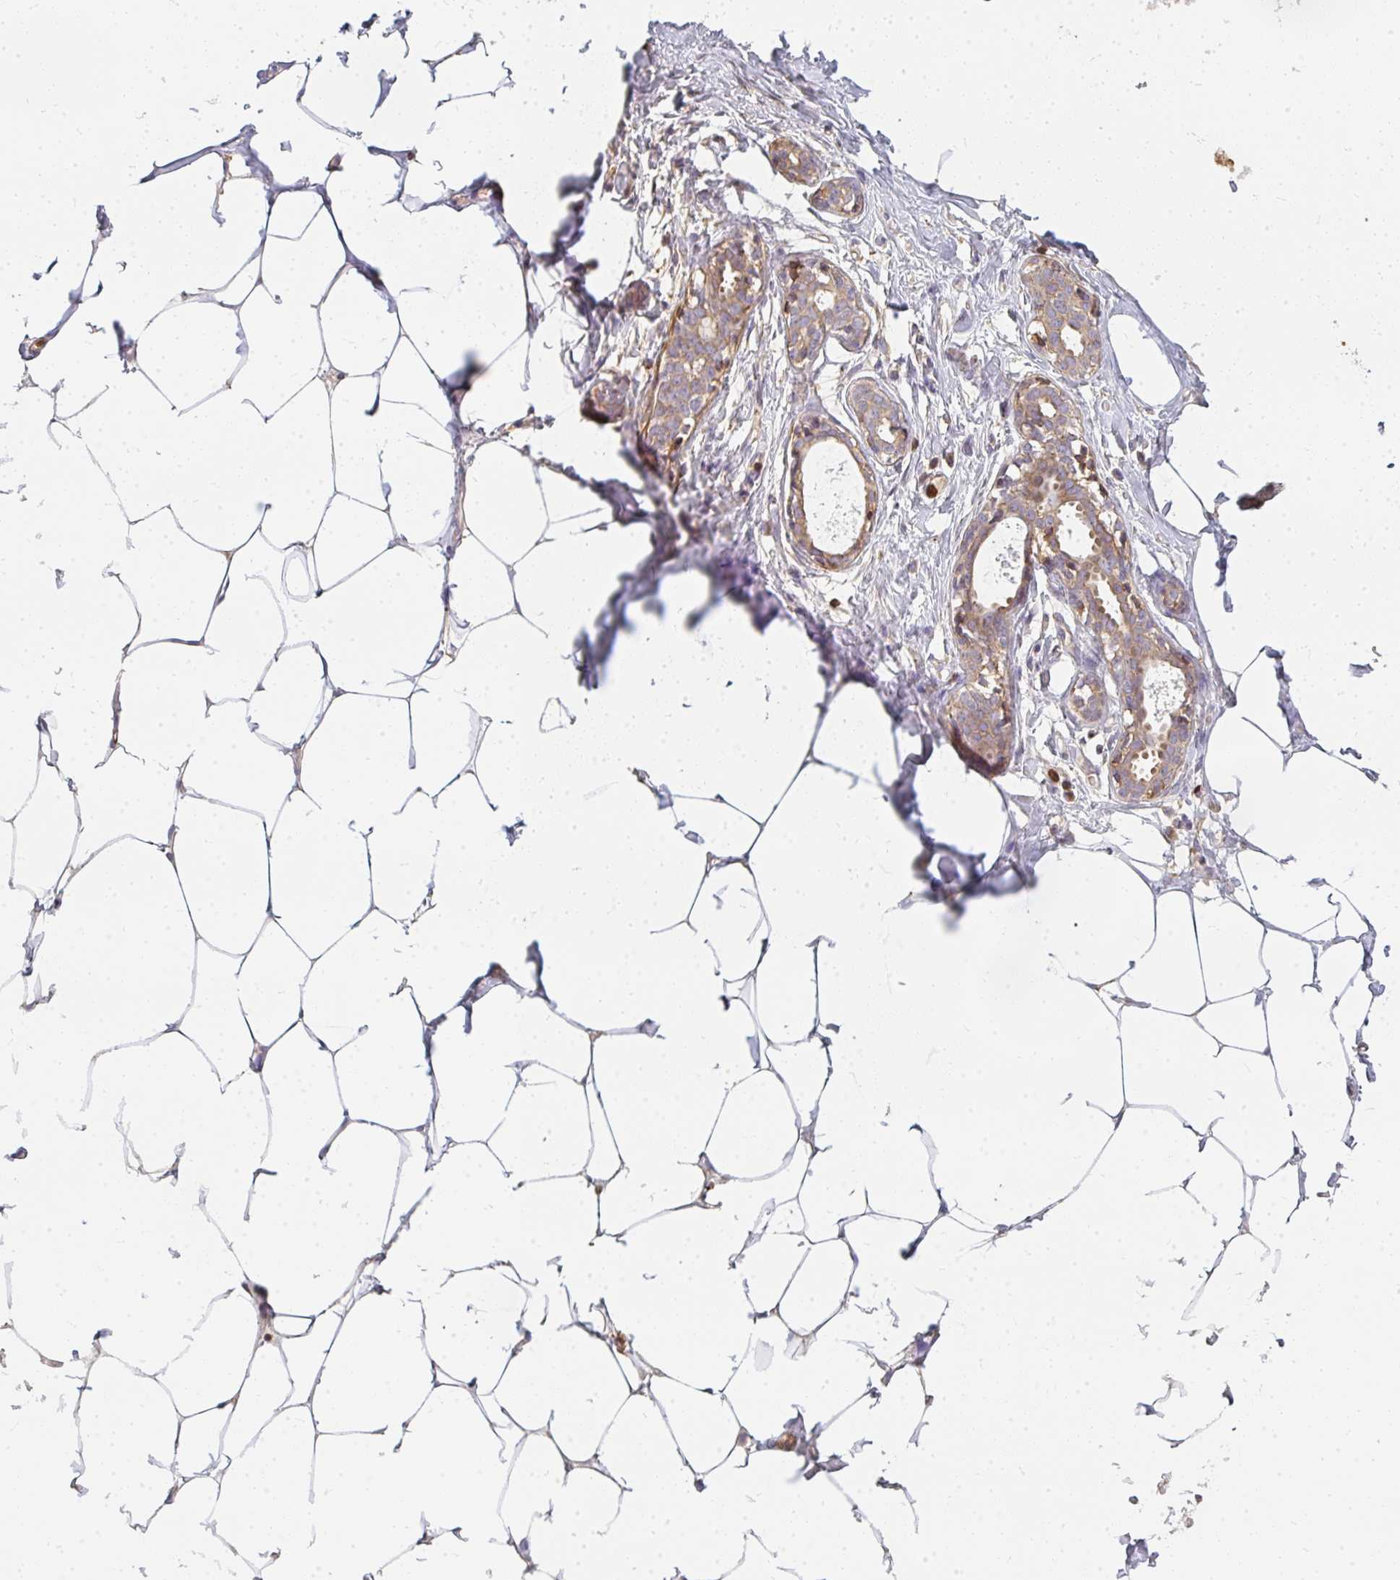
{"staining": {"intensity": "negative", "quantity": "none", "location": "none"}, "tissue": "breast", "cell_type": "Adipocytes", "image_type": "normal", "snomed": [{"axis": "morphology", "description": "Normal tissue, NOS"}, {"axis": "topography", "description": "Breast"}], "caption": "Immunohistochemical staining of normal human breast shows no significant expression in adipocytes.", "gene": "CNTRL", "patient": {"sex": "female", "age": 27}}